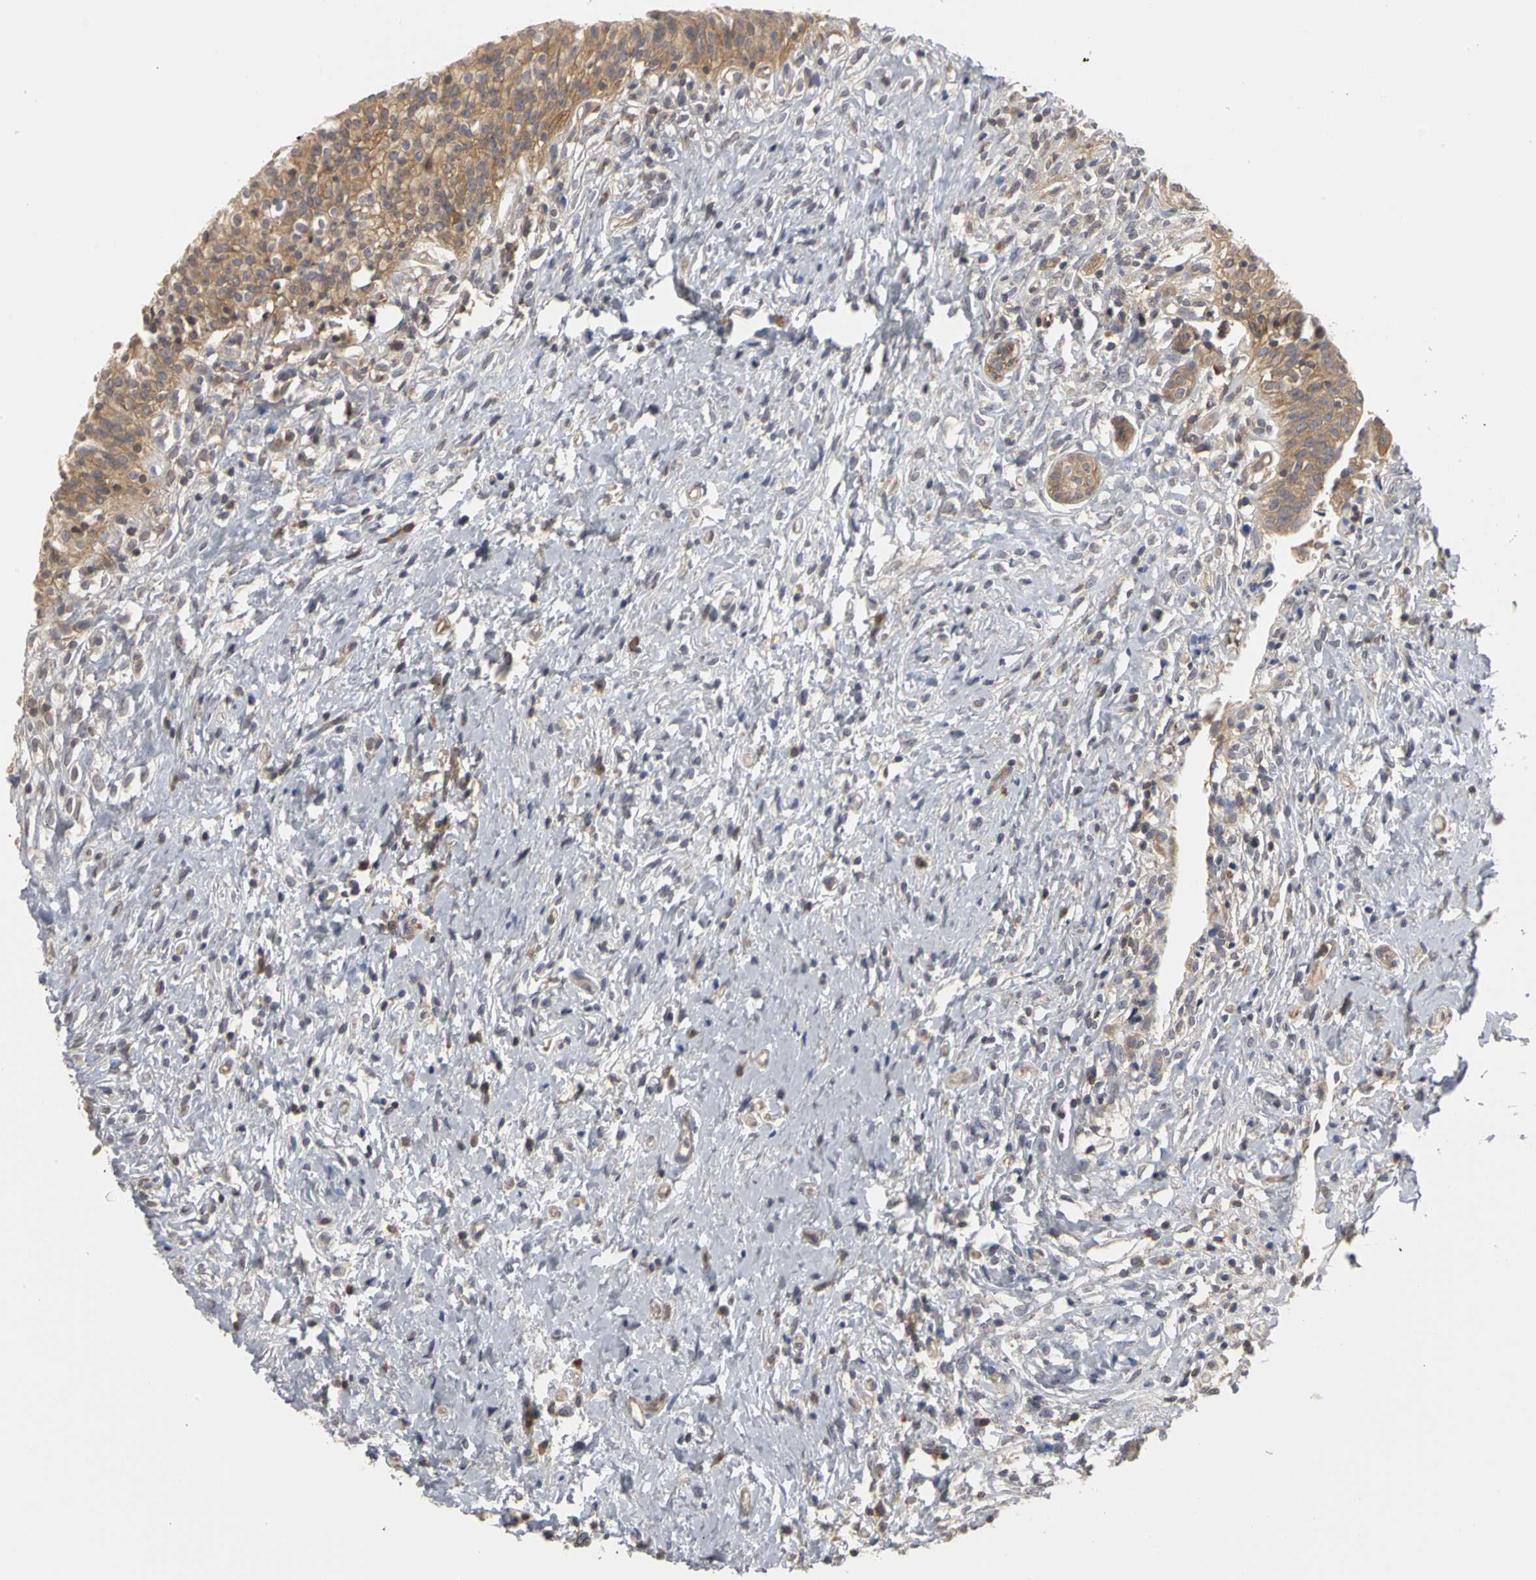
{"staining": {"intensity": "moderate", "quantity": ">75%", "location": "cytoplasmic/membranous"}, "tissue": "urinary bladder", "cell_type": "Urothelial cells", "image_type": "normal", "snomed": [{"axis": "morphology", "description": "Normal tissue, NOS"}, {"axis": "topography", "description": "Urinary bladder"}], "caption": "DAB immunohistochemical staining of normal human urinary bladder reveals moderate cytoplasmic/membranous protein staining in about >75% of urothelial cells.", "gene": "IRAK1", "patient": {"sex": "female", "age": 80}}